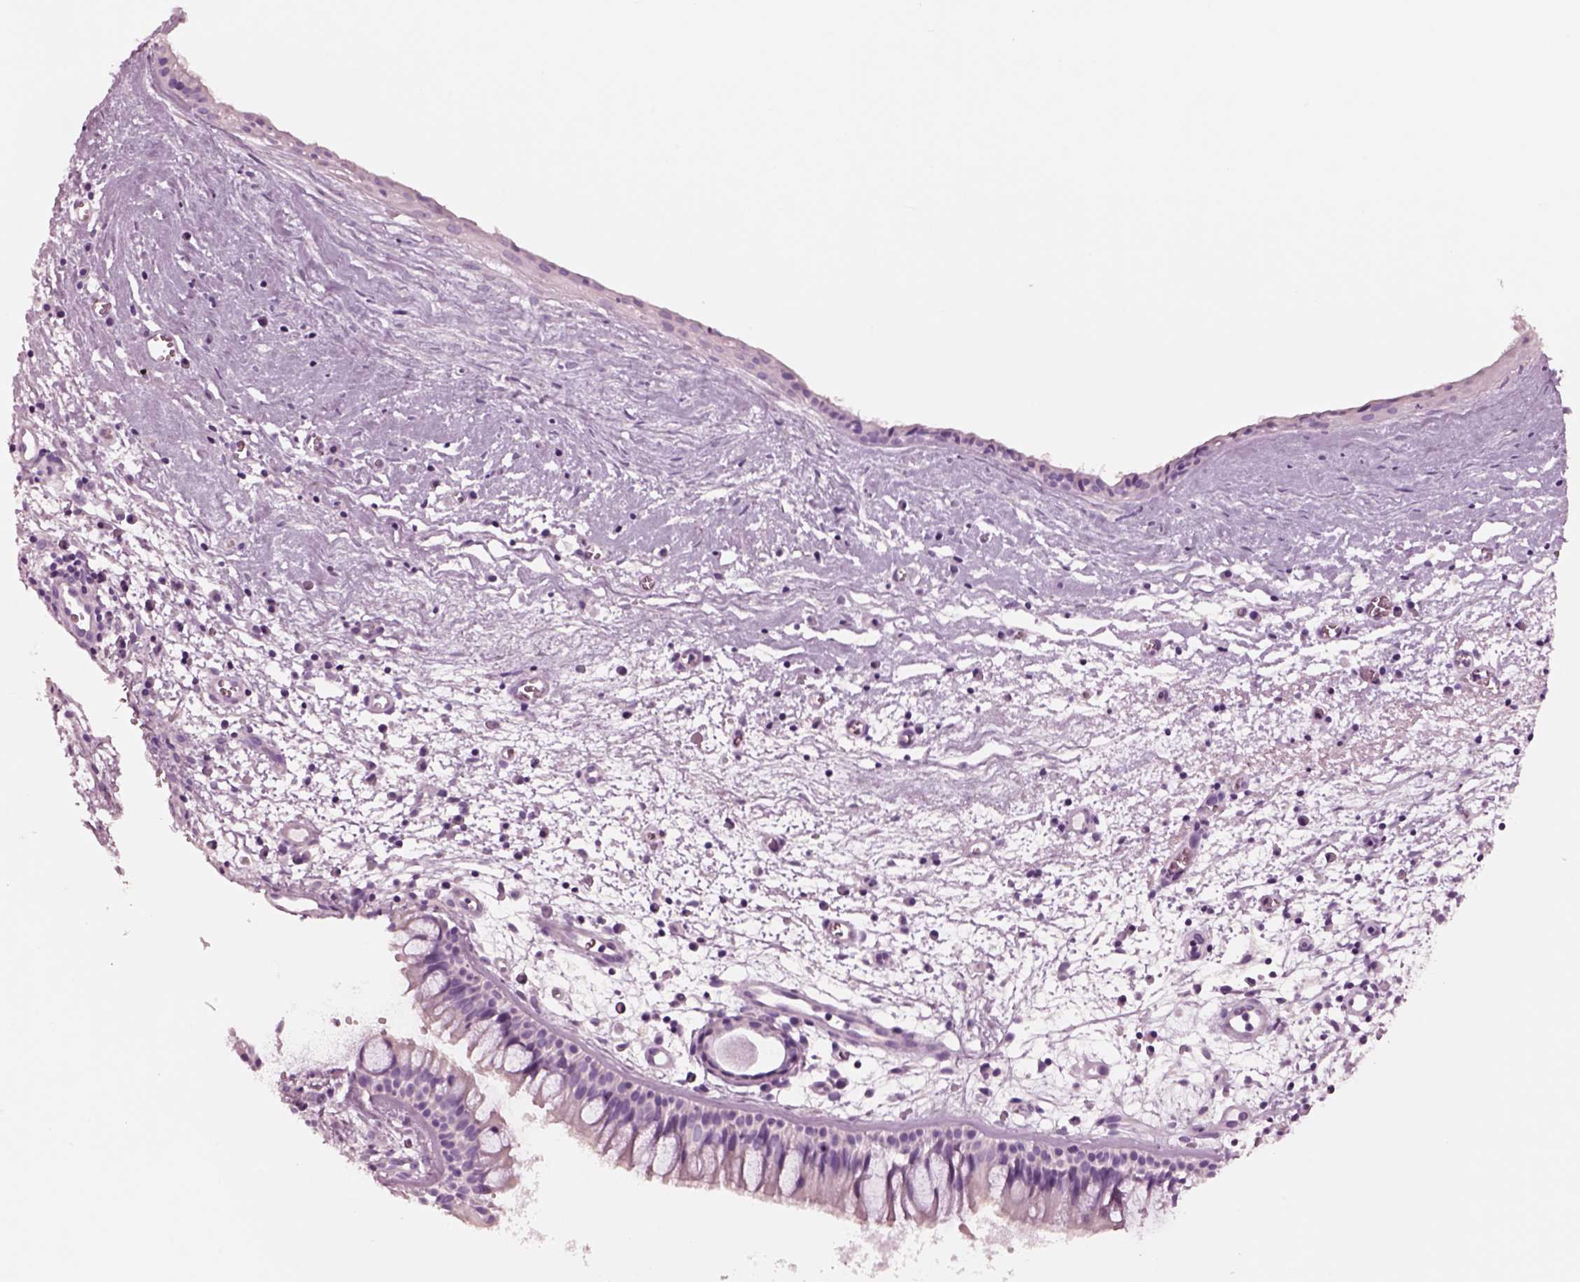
{"staining": {"intensity": "negative", "quantity": "none", "location": "none"}, "tissue": "nasopharynx", "cell_type": "Respiratory epithelial cells", "image_type": "normal", "snomed": [{"axis": "morphology", "description": "Normal tissue, NOS"}, {"axis": "topography", "description": "Nasopharynx"}], "caption": "Human nasopharynx stained for a protein using immunohistochemistry shows no staining in respiratory epithelial cells.", "gene": "NMRK2", "patient": {"sex": "male", "age": 83}}